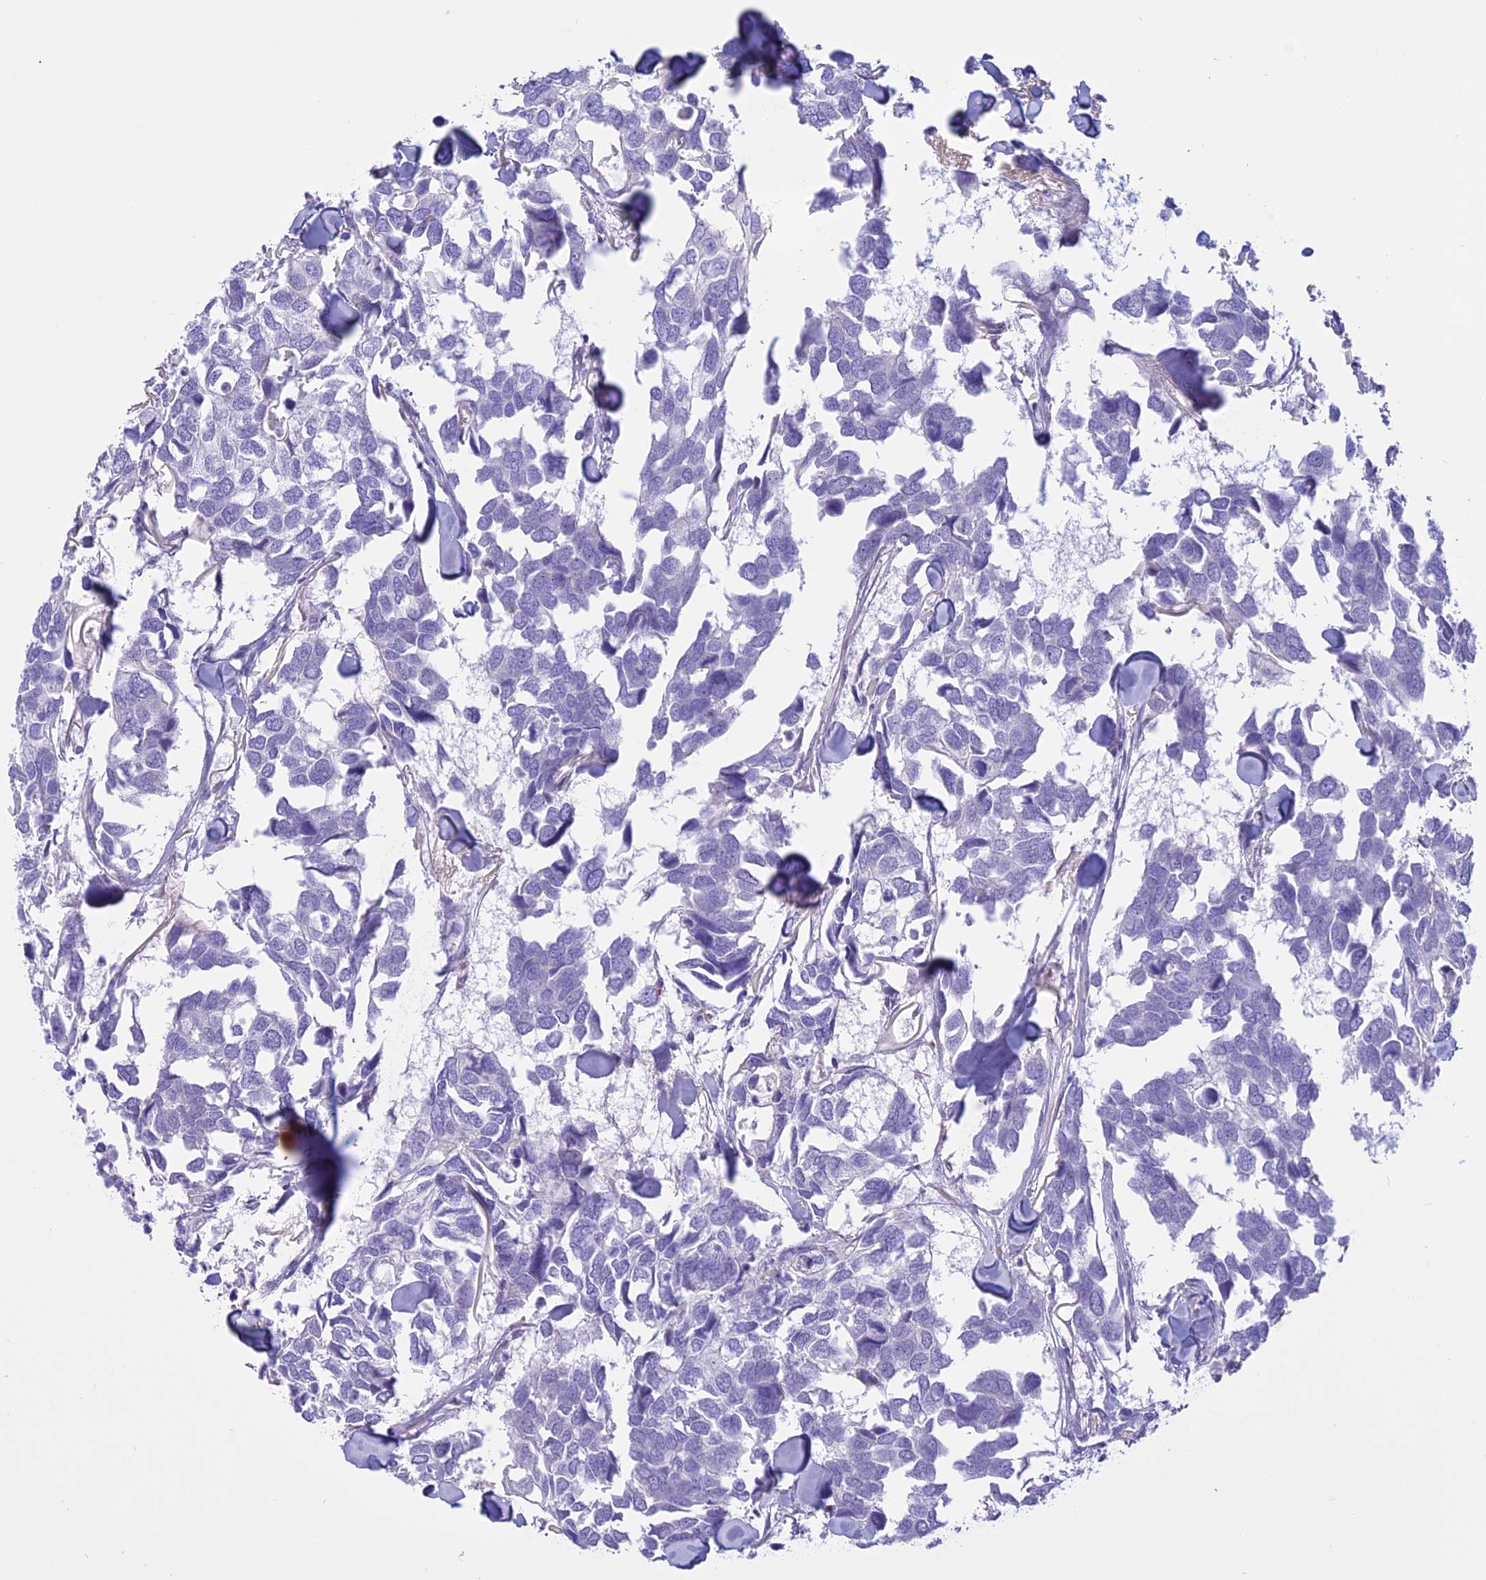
{"staining": {"intensity": "negative", "quantity": "none", "location": "none"}, "tissue": "breast cancer", "cell_type": "Tumor cells", "image_type": "cancer", "snomed": [{"axis": "morphology", "description": "Duct carcinoma"}, {"axis": "topography", "description": "Breast"}], "caption": "This is a photomicrograph of immunohistochemistry (IHC) staining of breast infiltrating ductal carcinoma, which shows no expression in tumor cells. (DAB immunohistochemistry (IHC) with hematoxylin counter stain).", "gene": "SPHKAP", "patient": {"sex": "female", "age": 83}}